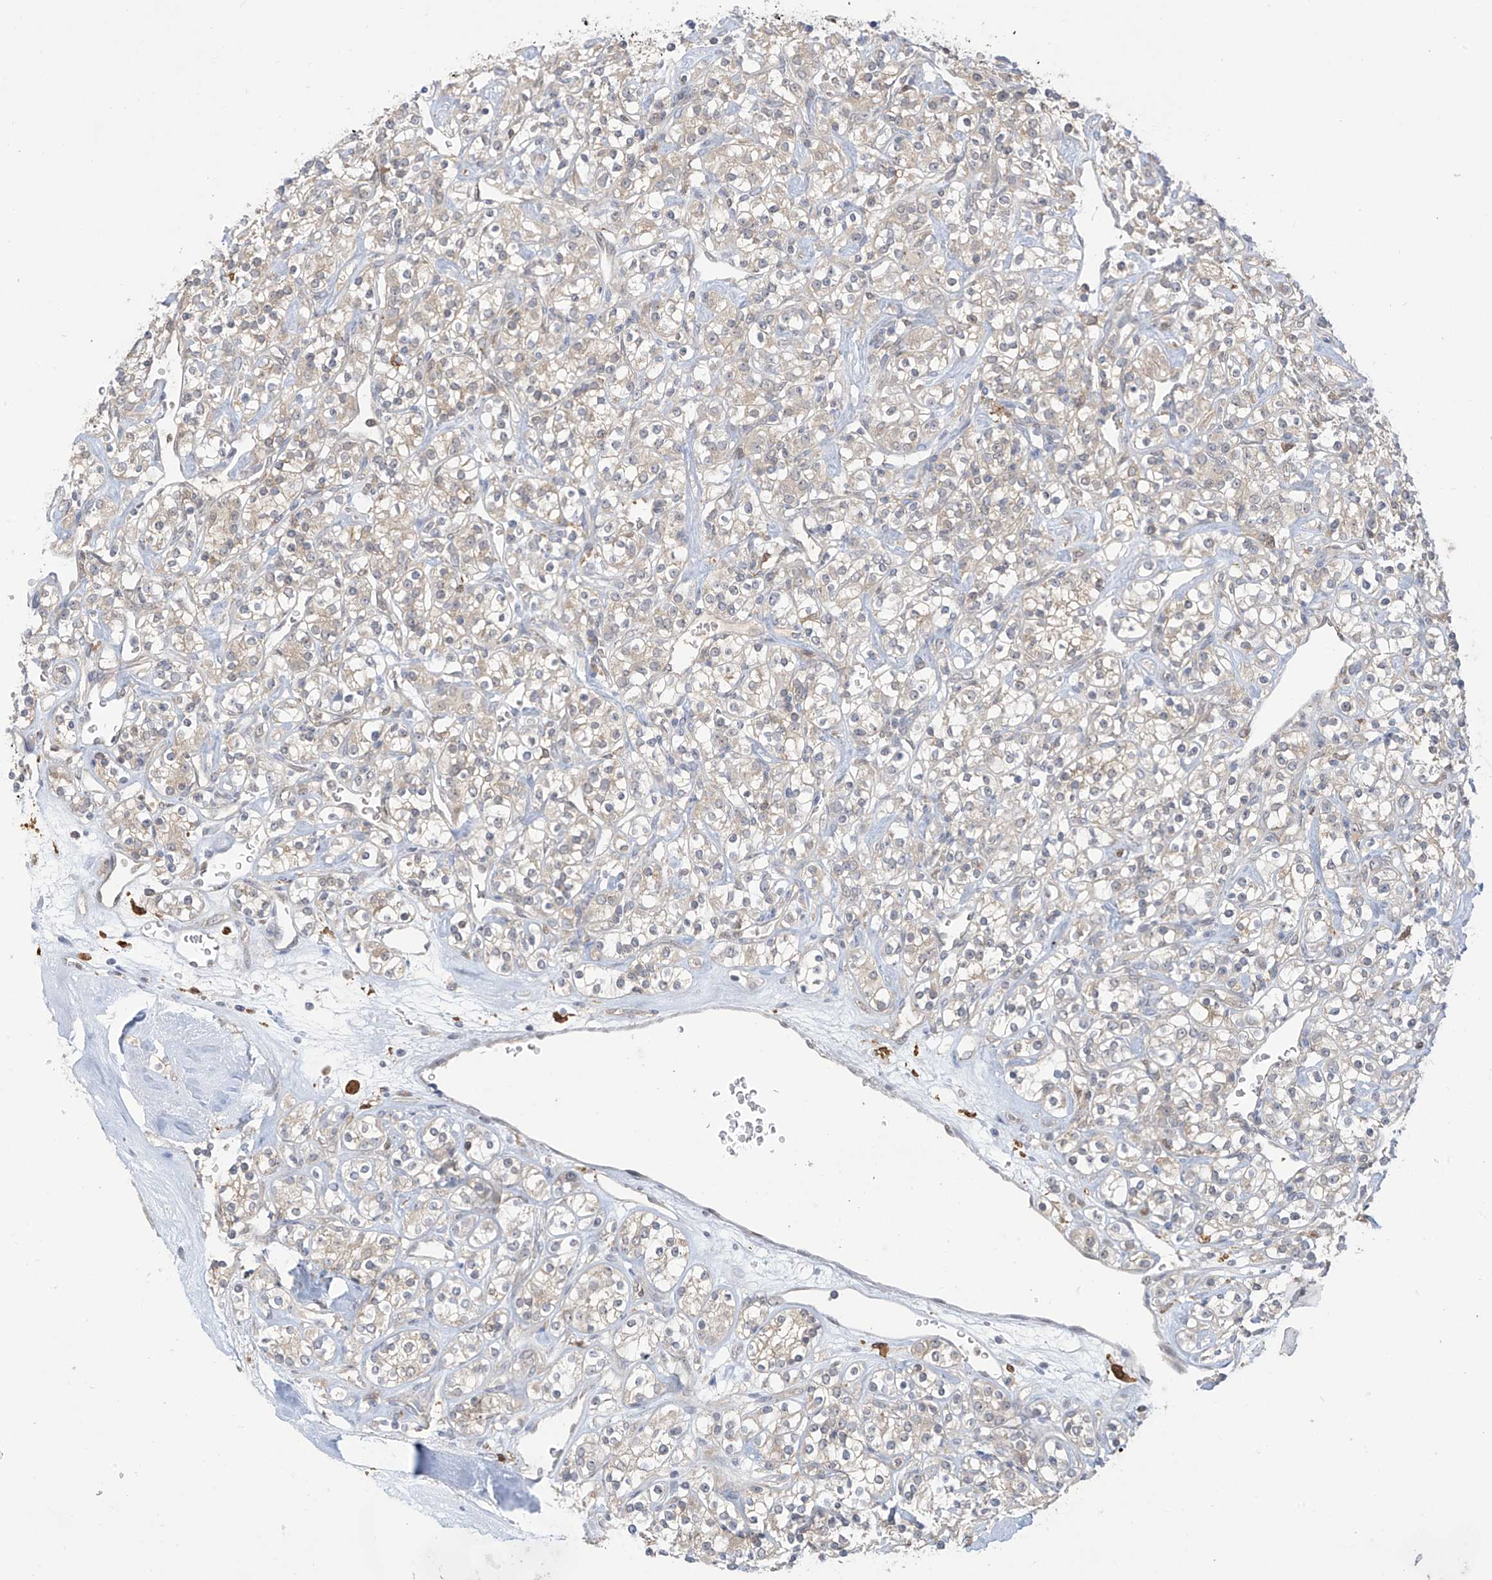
{"staining": {"intensity": "weak", "quantity": "25%-75%", "location": "cytoplasmic/membranous"}, "tissue": "renal cancer", "cell_type": "Tumor cells", "image_type": "cancer", "snomed": [{"axis": "morphology", "description": "Adenocarcinoma, NOS"}, {"axis": "topography", "description": "Kidney"}], "caption": "Immunohistochemical staining of renal cancer reveals weak cytoplasmic/membranous protein staining in about 25%-75% of tumor cells. The protein of interest is shown in brown color, while the nuclei are stained blue.", "gene": "IDH1", "patient": {"sex": "male", "age": 77}}